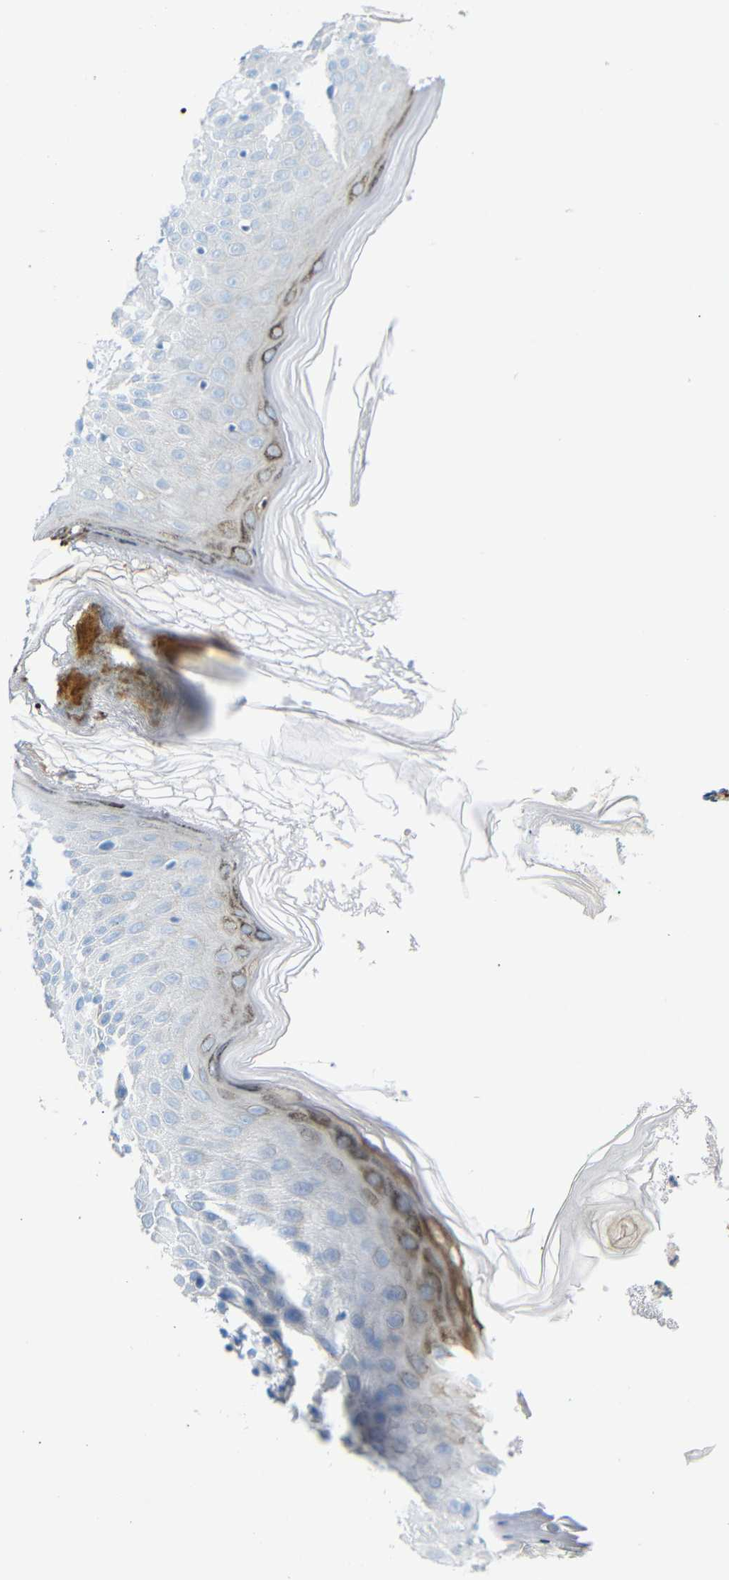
{"staining": {"intensity": "weak", "quantity": "<25%", "location": "cytoplasmic/membranous"}, "tissue": "melanoma", "cell_type": "Tumor cells", "image_type": "cancer", "snomed": [{"axis": "morphology", "description": "Malignant melanoma, NOS"}, {"axis": "topography", "description": "Skin"}], "caption": "A histopathology image of melanoma stained for a protein exhibits no brown staining in tumor cells. (Stains: DAB immunohistochemistry (IHC) with hematoxylin counter stain, Microscopy: brightfield microscopy at high magnification).", "gene": "FCRL1", "patient": {"sex": "female", "age": 46}}